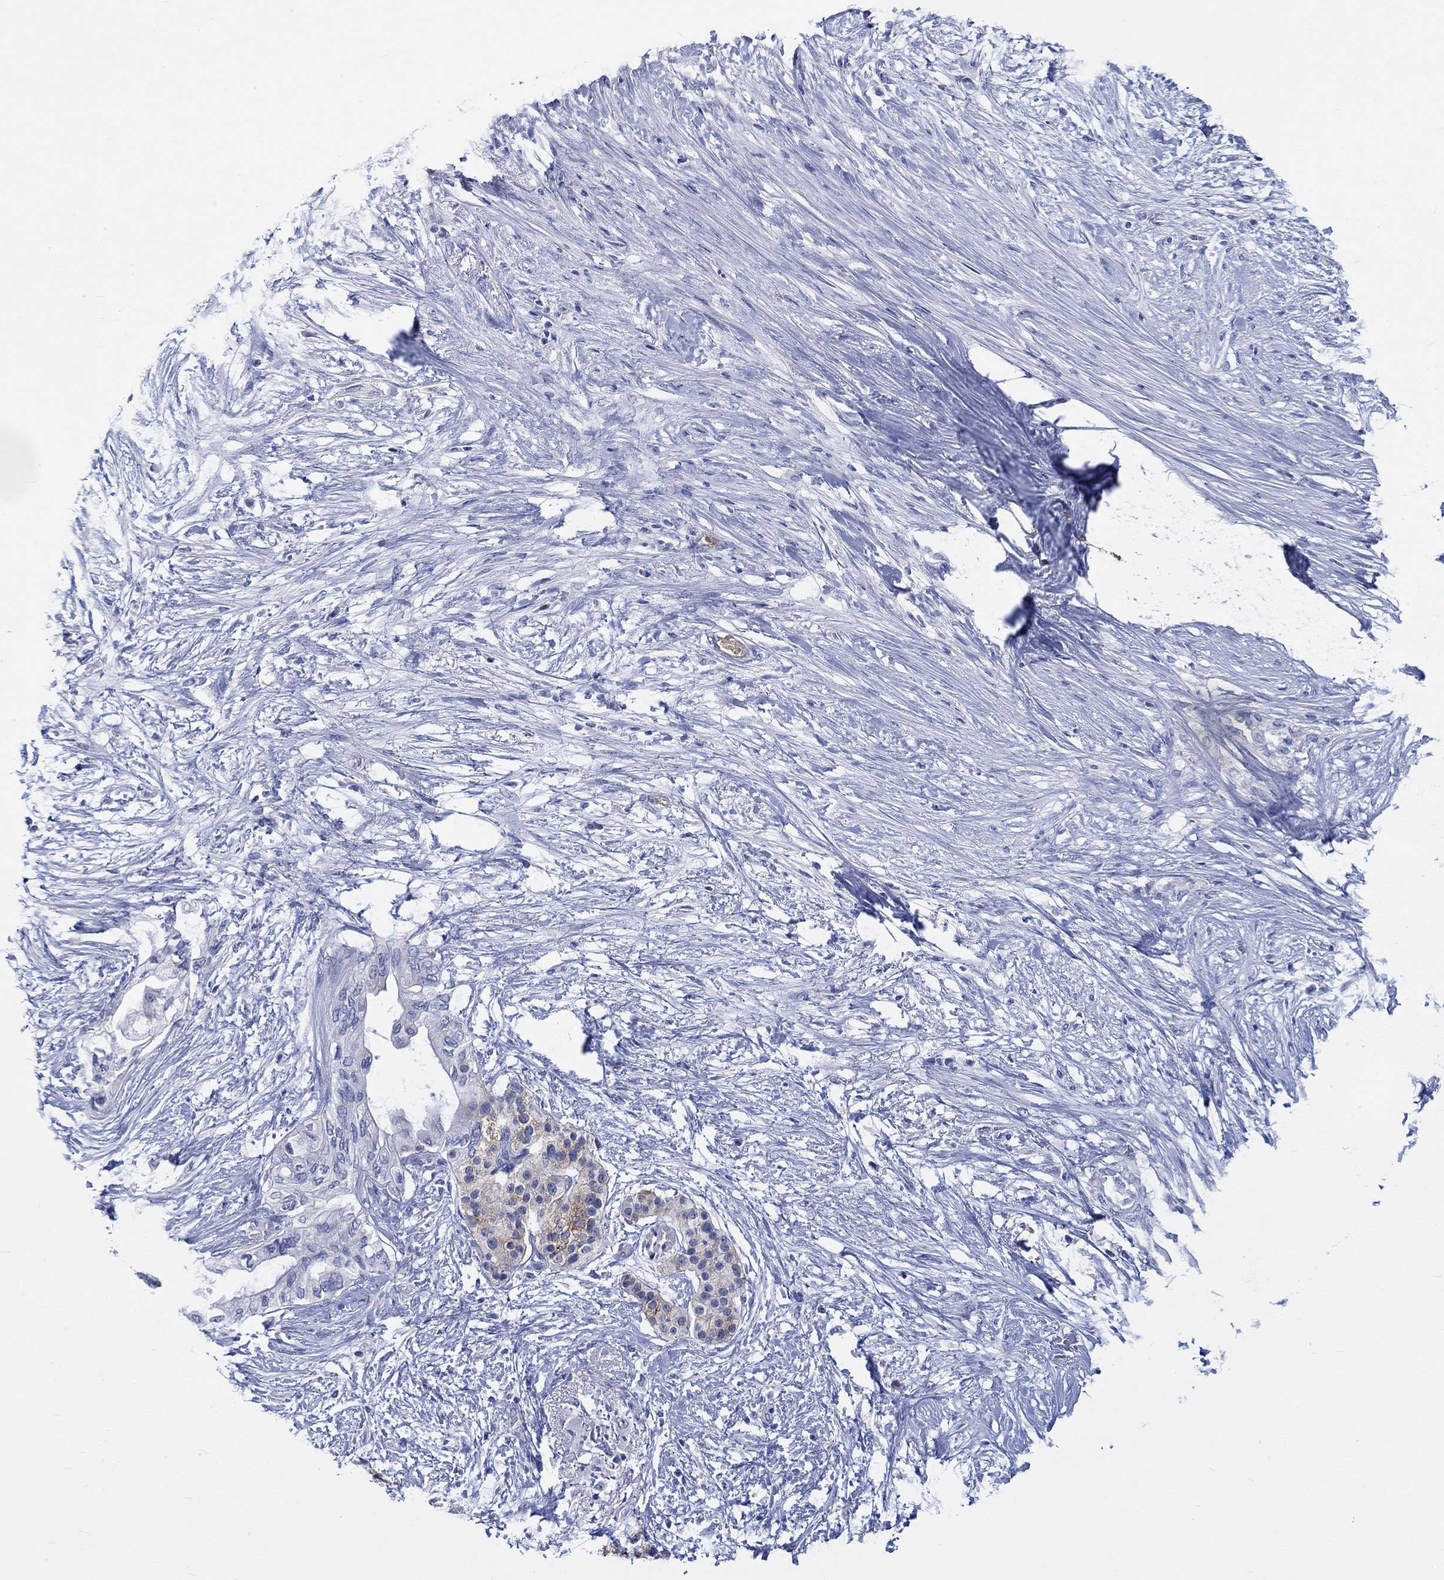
{"staining": {"intensity": "moderate", "quantity": "<25%", "location": "cytoplasmic/membranous"}, "tissue": "pancreatic cancer", "cell_type": "Tumor cells", "image_type": "cancer", "snomed": [{"axis": "morphology", "description": "Normal tissue, NOS"}, {"axis": "morphology", "description": "Adenocarcinoma, NOS"}, {"axis": "topography", "description": "Pancreas"}, {"axis": "topography", "description": "Duodenum"}], "caption": "This micrograph reveals immunohistochemistry (IHC) staining of human adenocarcinoma (pancreatic), with low moderate cytoplasmic/membranous expression in approximately <25% of tumor cells.", "gene": "KCNA1", "patient": {"sex": "female", "age": 60}}